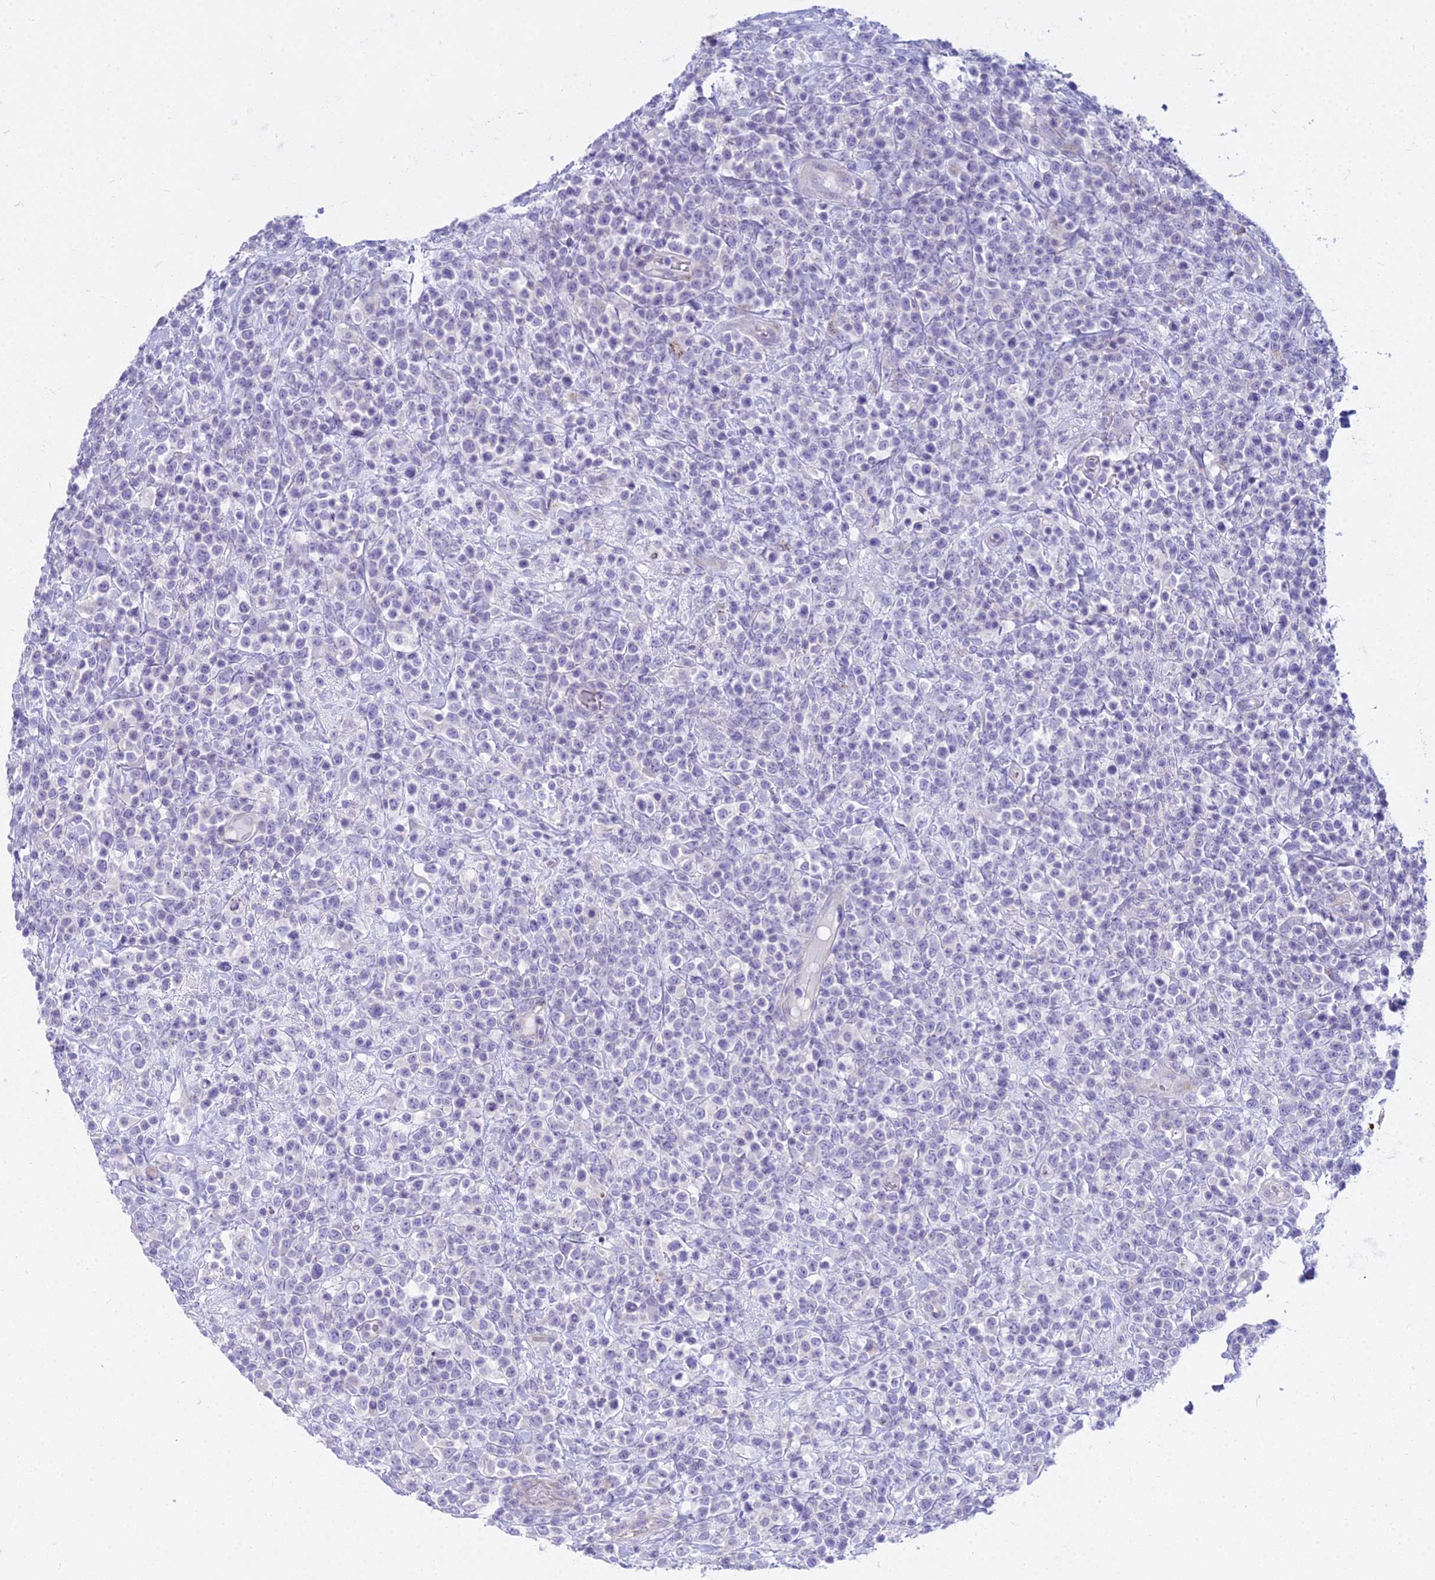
{"staining": {"intensity": "negative", "quantity": "none", "location": "none"}, "tissue": "lymphoma", "cell_type": "Tumor cells", "image_type": "cancer", "snomed": [{"axis": "morphology", "description": "Malignant lymphoma, non-Hodgkin's type, High grade"}, {"axis": "topography", "description": "Colon"}], "caption": "DAB (3,3'-diaminobenzidine) immunohistochemical staining of high-grade malignant lymphoma, non-Hodgkin's type displays no significant positivity in tumor cells.", "gene": "SMIM24", "patient": {"sex": "female", "age": 53}}